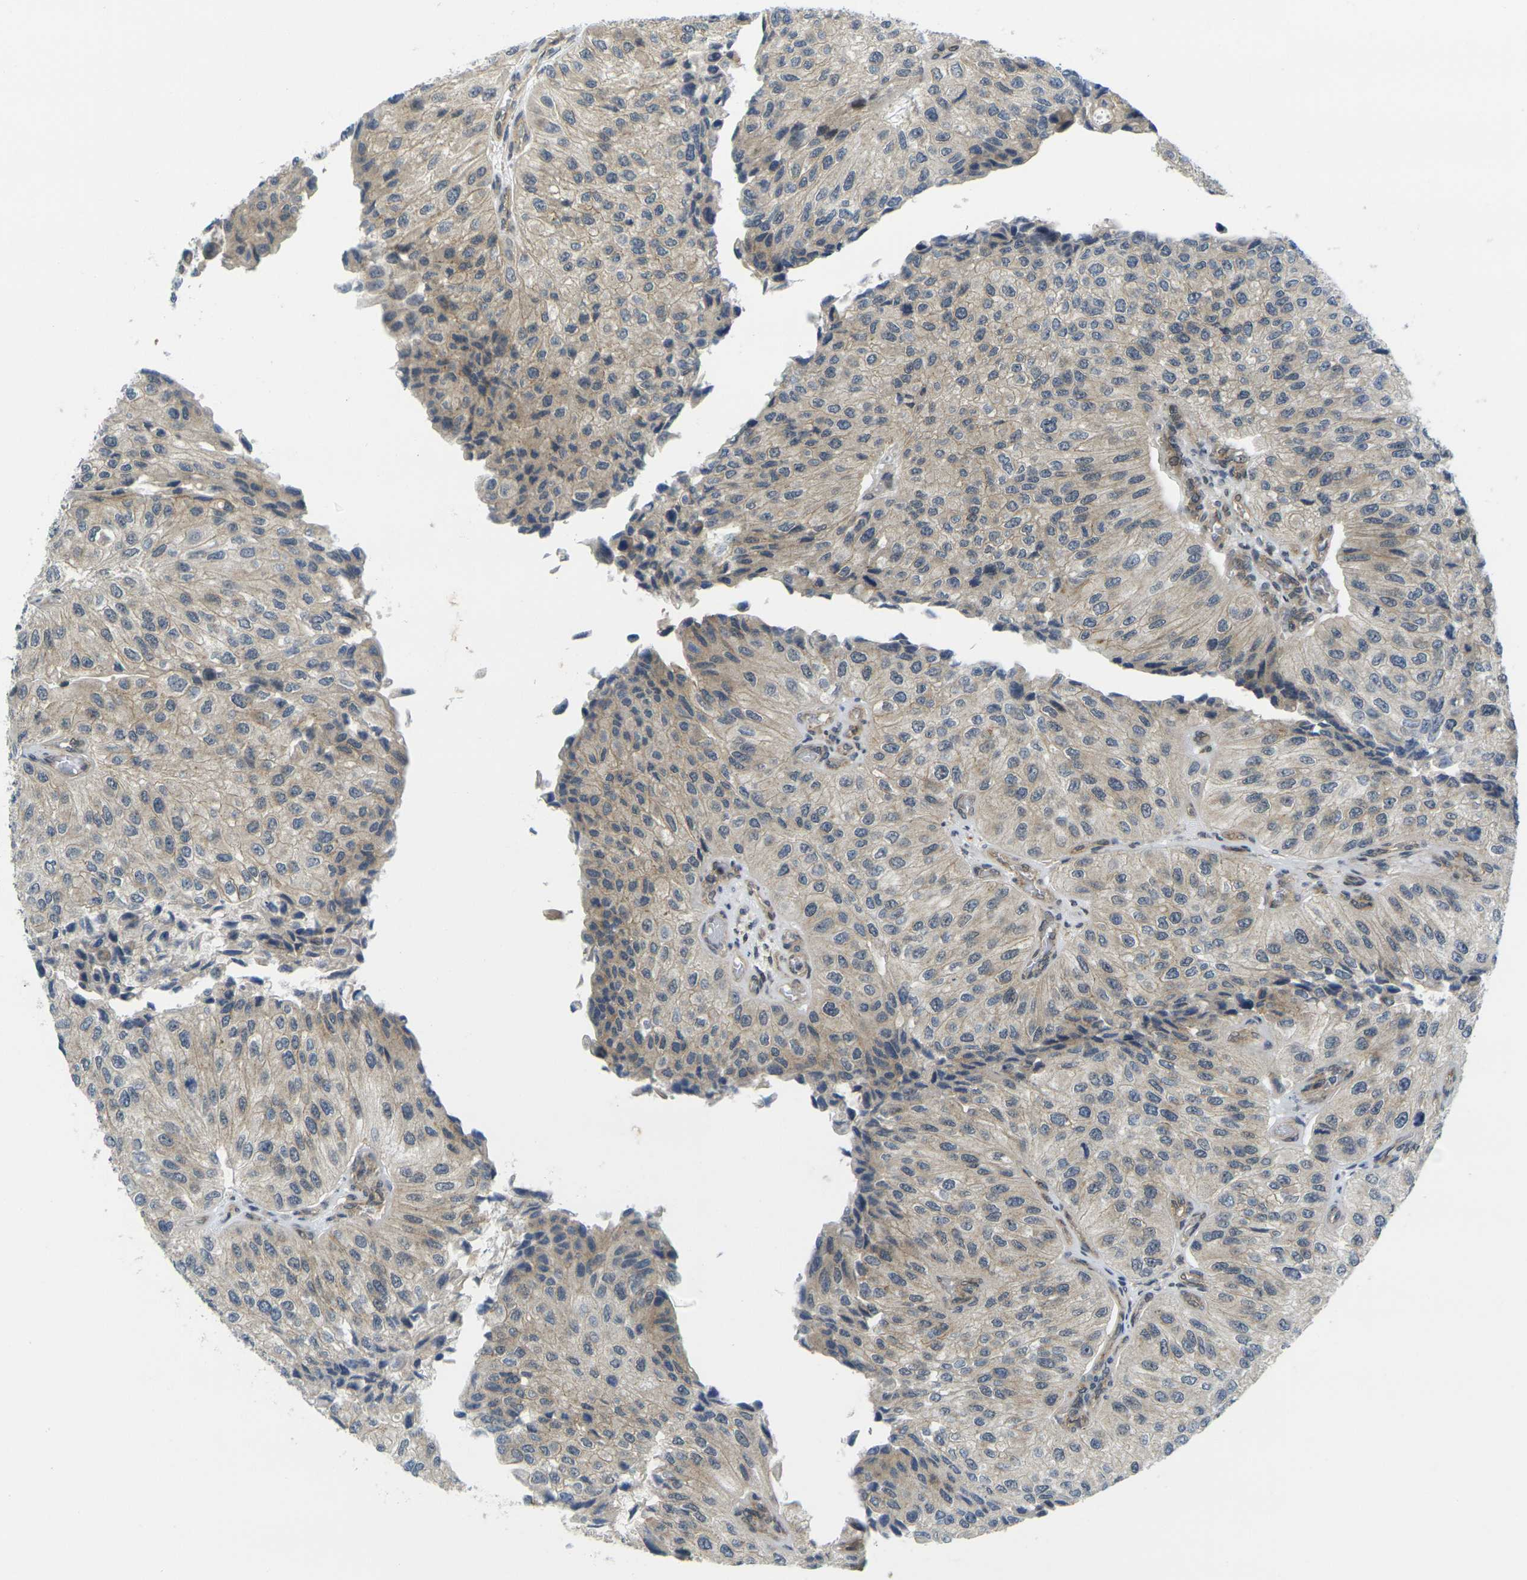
{"staining": {"intensity": "weak", "quantity": "<25%", "location": "cytoplasmic/membranous"}, "tissue": "urothelial cancer", "cell_type": "Tumor cells", "image_type": "cancer", "snomed": [{"axis": "morphology", "description": "Urothelial carcinoma, High grade"}, {"axis": "topography", "description": "Kidney"}, {"axis": "topography", "description": "Urinary bladder"}], "caption": "DAB (3,3'-diaminobenzidine) immunohistochemical staining of human urothelial carcinoma (high-grade) reveals no significant staining in tumor cells.", "gene": "KCTD10", "patient": {"sex": "male", "age": 77}}